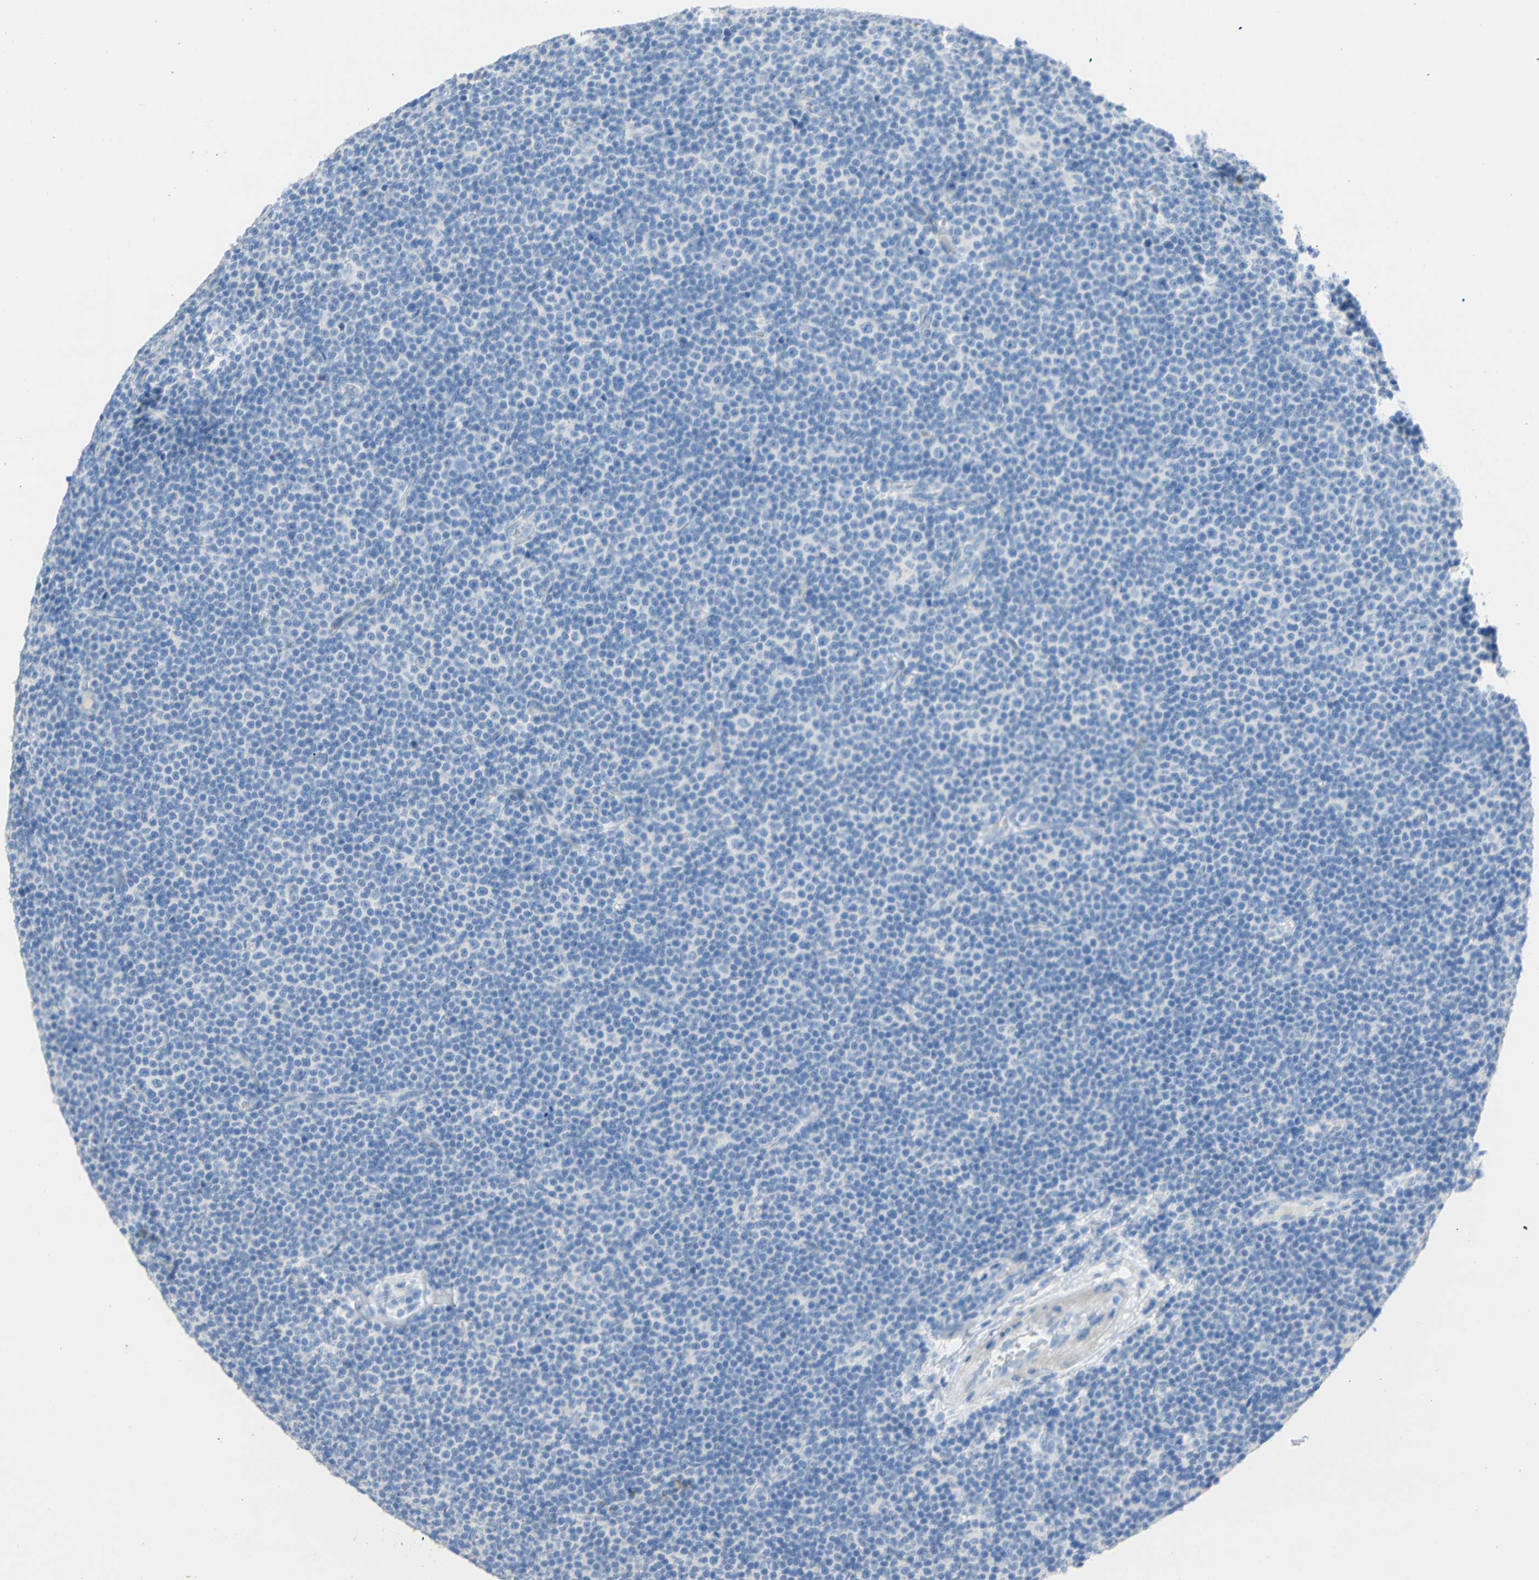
{"staining": {"intensity": "negative", "quantity": "none", "location": "none"}, "tissue": "lymphoma", "cell_type": "Tumor cells", "image_type": "cancer", "snomed": [{"axis": "morphology", "description": "Malignant lymphoma, non-Hodgkin's type, Low grade"}, {"axis": "topography", "description": "Lymph node"}], "caption": "Lymphoma stained for a protein using immunohistochemistry exhibits no expression tumor cells.", "gene": "DSC2", "patient": {"sex": "female", "age": 67}}